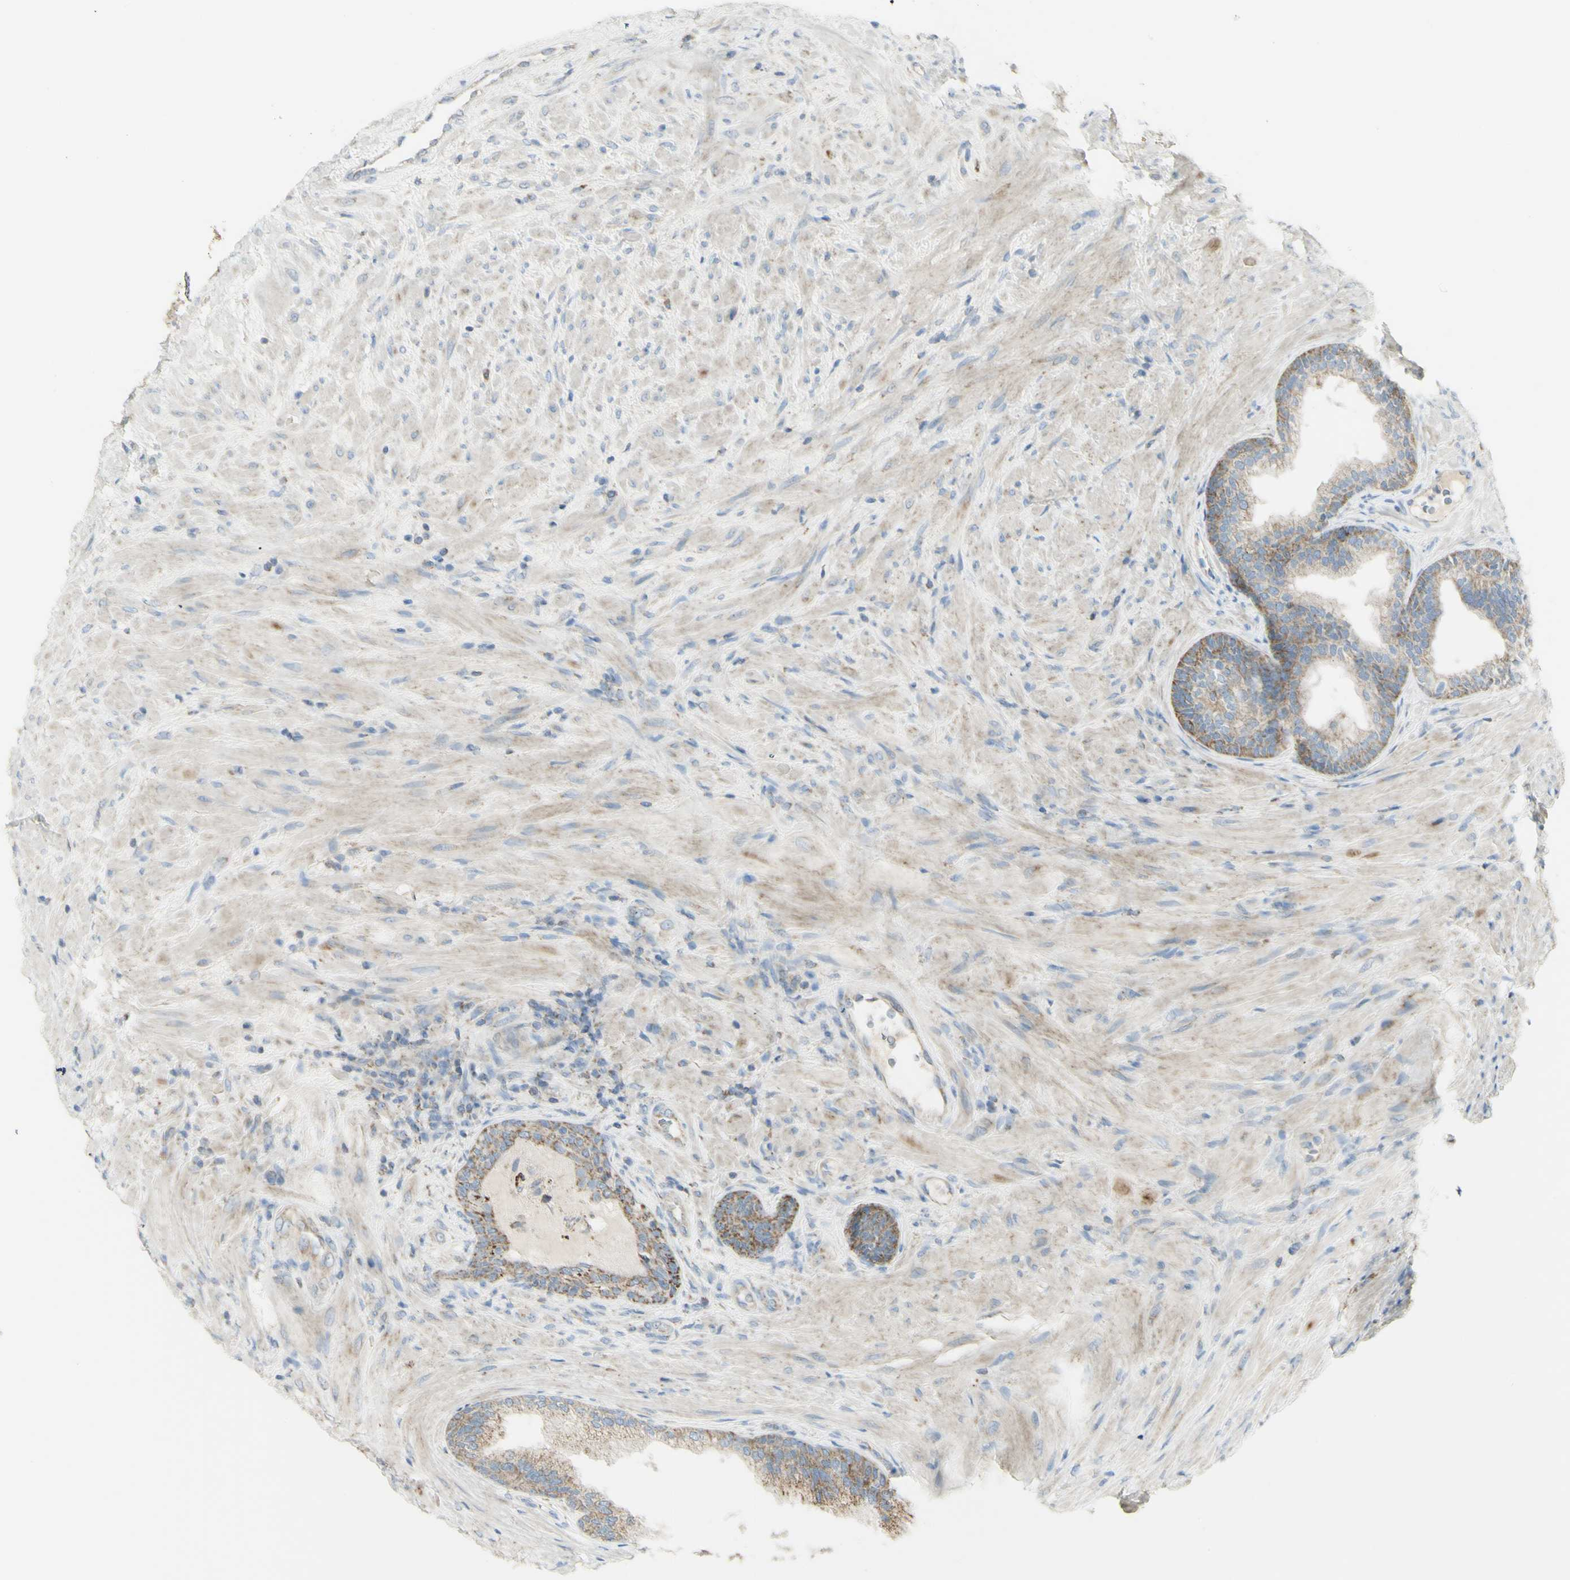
{"staining": {"intensity": "moderate", "quantity": "25%-75%", "location": "cytoplasmic/membranous"}, "tissue": "prostate", "cell_type": "Glandular cells", "image_type": "normal", "snomed": [{"axis": "morphology", "description": "Normal tissue, NOS"}, {"axis": "topography", "description": "Prostate"}], "caption": "Protein expression analysis of benign human prostate reveals moderate cytoplasmic/membranous positivity in about 25%-75% of glandular cells.", "gene": "CNTNAP1", "patient": {"sex": "male", "age": 76}}